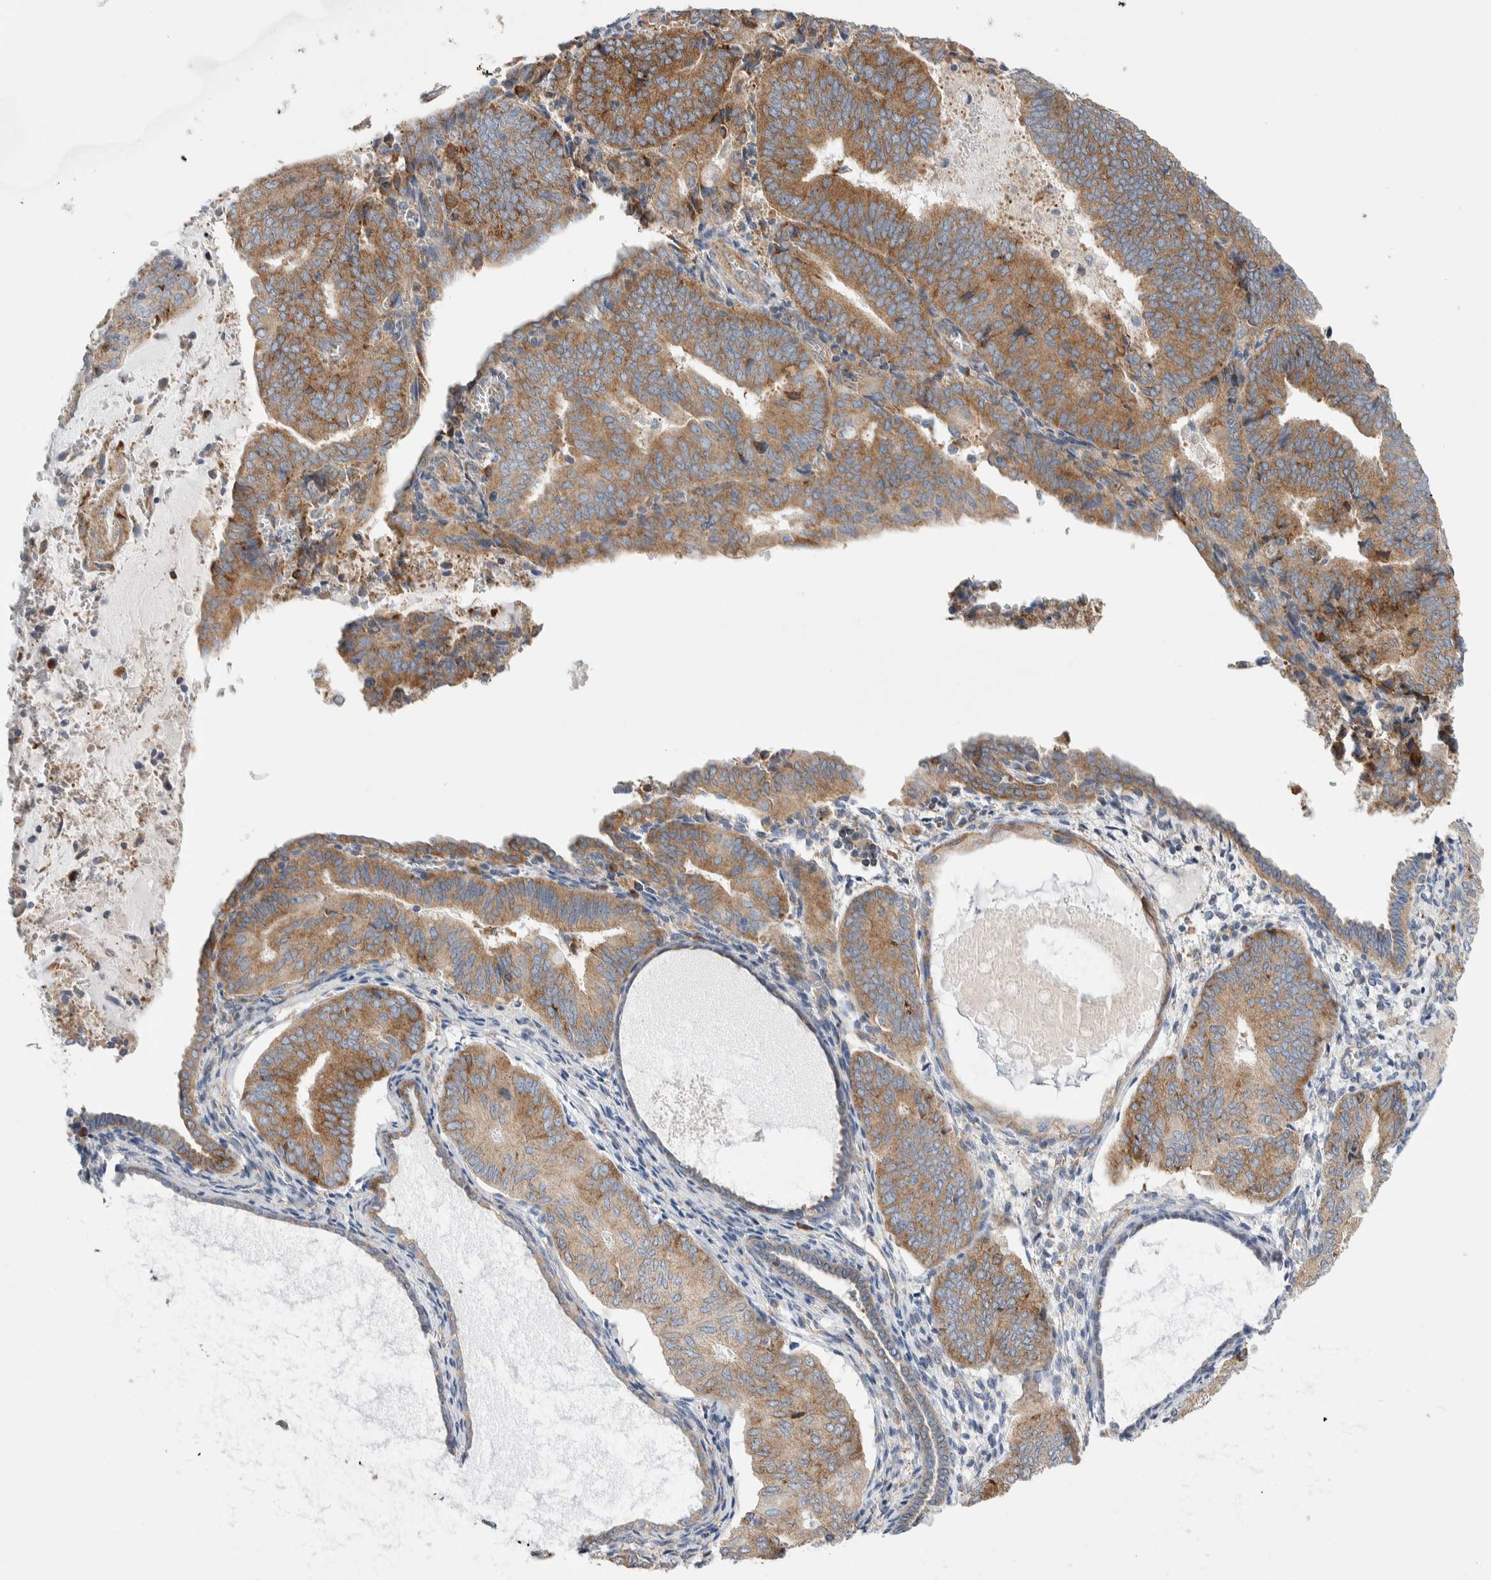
{"staining": {"intensity": "moderate", "quantity": ">75%", "location": "cytoplasmic/membranous"}, "tissue": "endometrial cancer", "cell_type": "Tumor cells", "image_type": "cancer", "snomed": [{"axis": "morphology", "description": "Adenocarcinoma, NOS"}, {"axis": "topography", "description": "Endometrium"}], "caption": "Endometrial cancer (adenocarcinoma) stained with DAB IHC demonstrates medium levels of moderate cytoplasmic/membranous expression in about >75% of tumor cells.", "gene": "RACK1", "patient": {"sex": "female", "age": 81}}